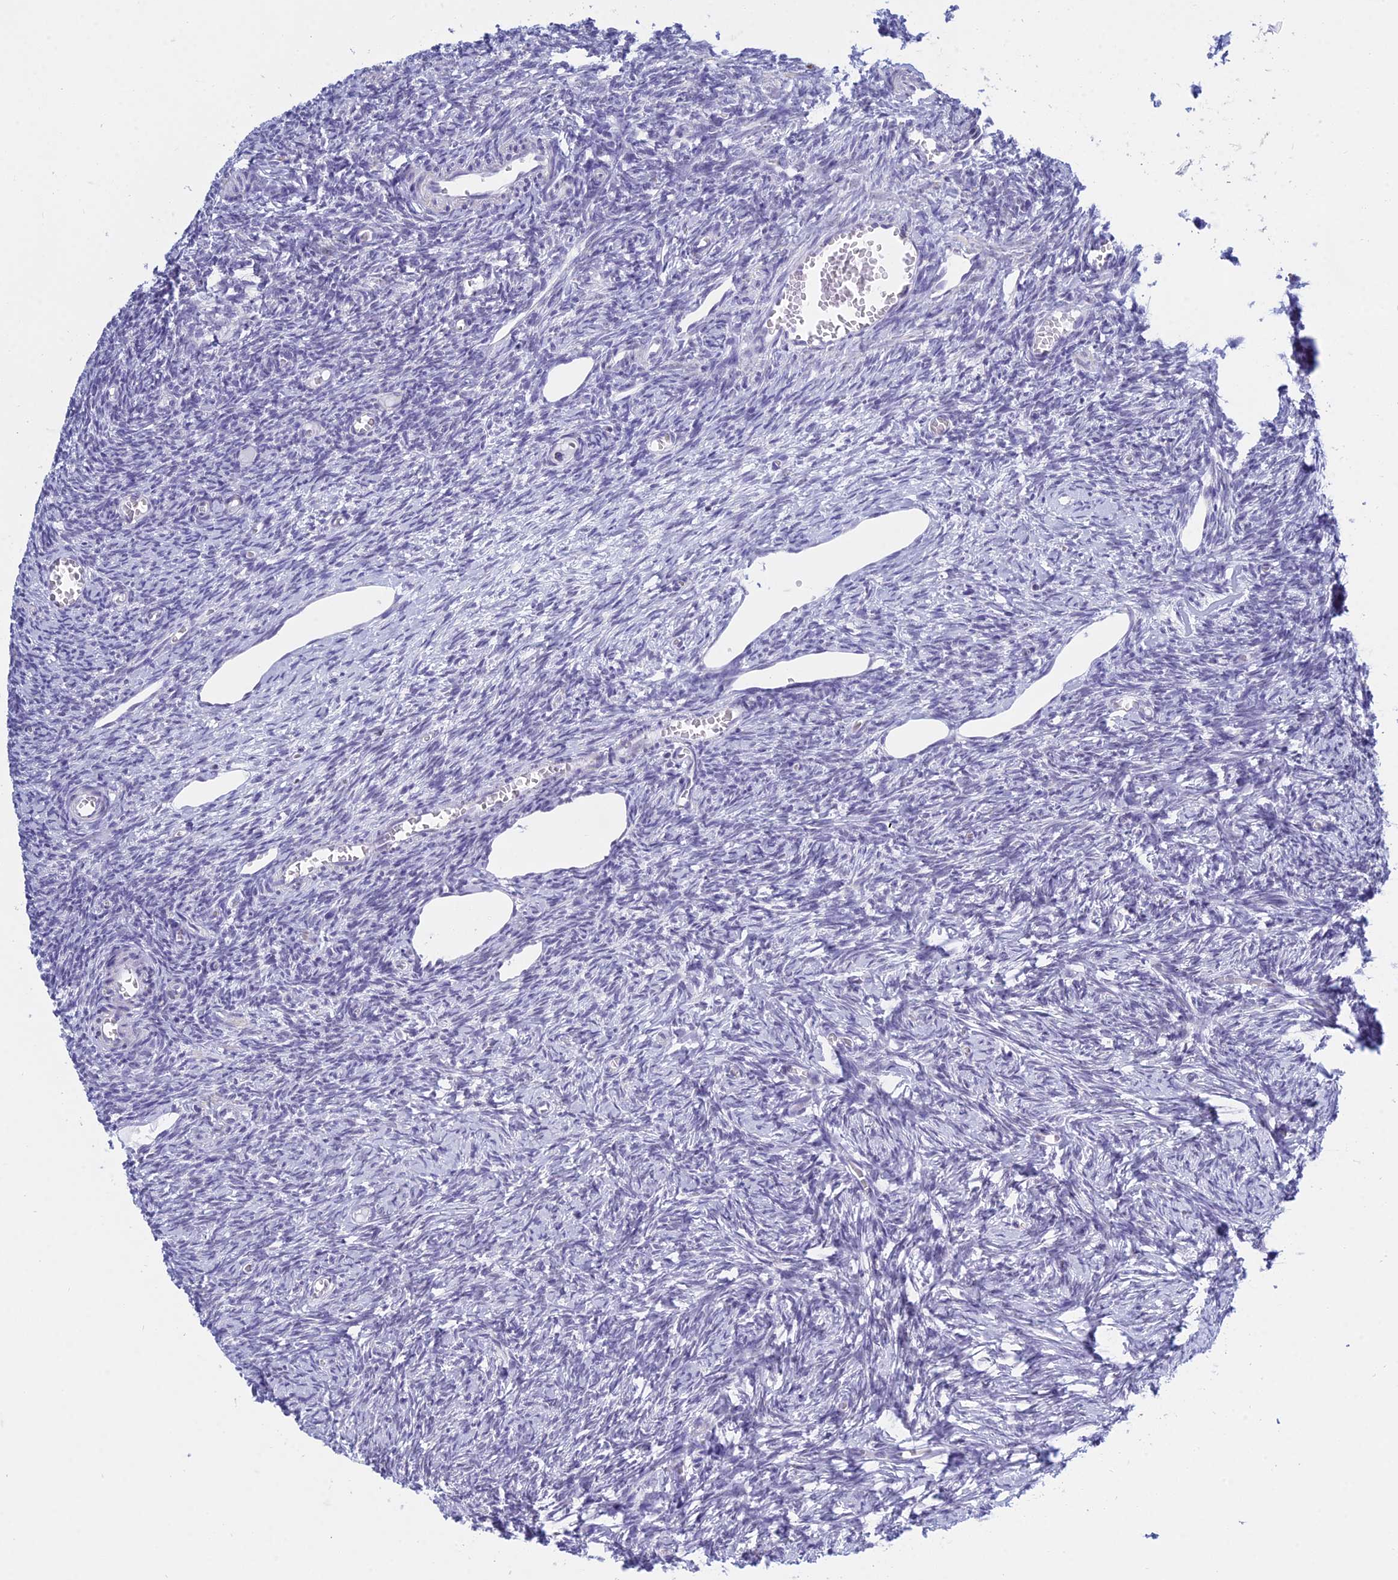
{"staining": {"intensity": "weak", "quantity": ">75%", "location": "nuclear"}, "tissue": "ovary", "cell_type": "Follicle cells", "image_type": "normal", "snomed": [{"axis": "morphology", "description": "Normal tissue, NOS"}, {"axis": "topography", "description": "Ovary"}], "caption": "Unremarkable ovary demonstrates weak nuclear expression in about >75% of follicle cells (Stains: DAB in brown, nuclei in blue, Microscopy: brightfield microscopy at high magnification)..", "gene": "KLF14", "patient": {"sex": "female", "age": 27}}